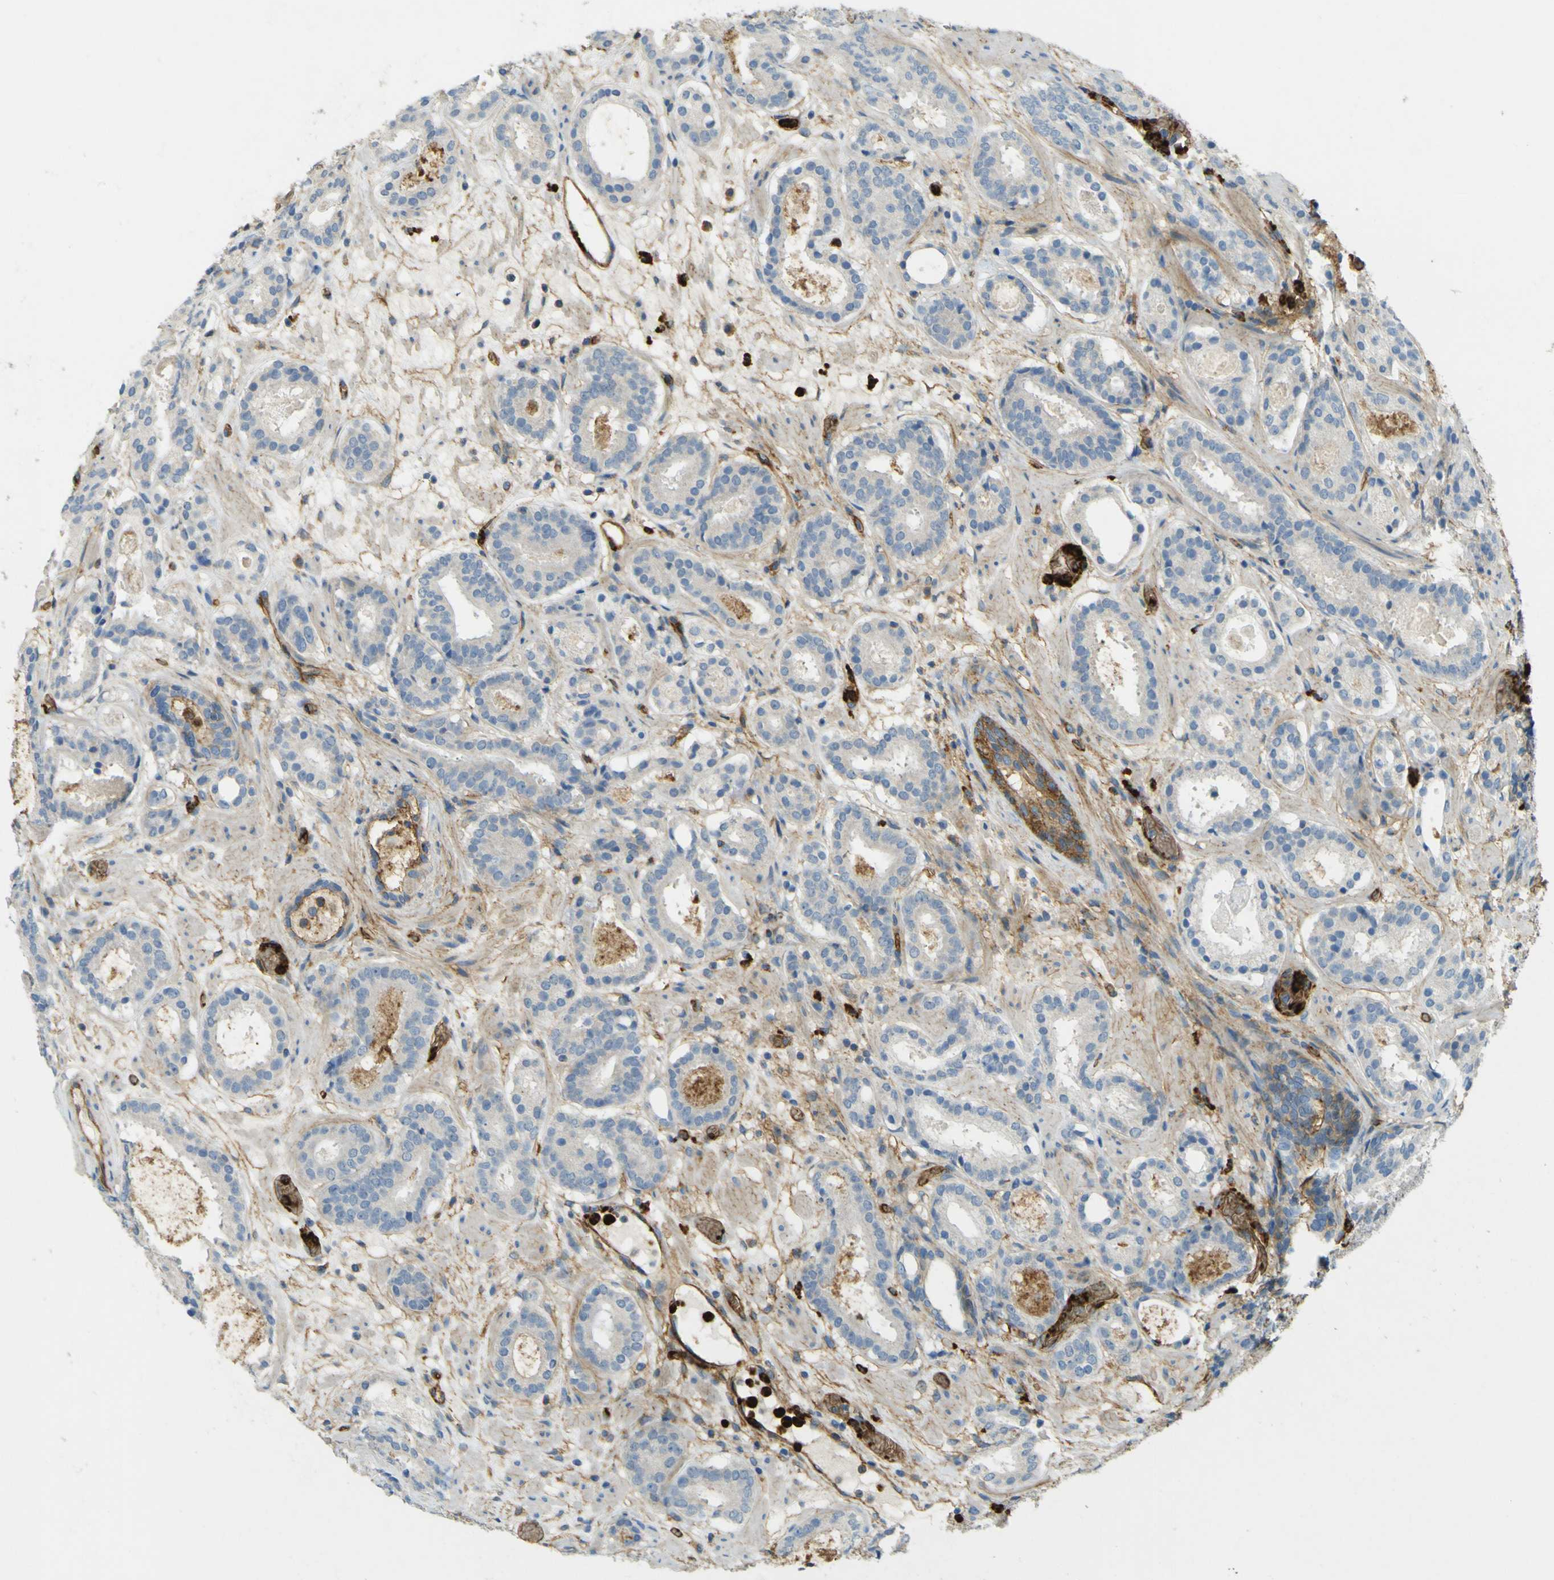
{"staining": {"intensity": "negative", "quantity": "none", "location": "none"}, "tissue": "prostate cancer", "cell_type": "Tumor cells", "image_type": "cancer", "snomed": [{"axis": "morphology", "description": "Adenocarcinoma, Low grade"}, {"axis": "topography", "description": "Prostate"}], "caption": "The image reveals no staining of tumor cells in prostate adenocarcinoma (low-grade). (Stains: DAB (3,3'-diaminobenzidine) IHC with hematoxylin counter stain, Microscopy: brightfield microscopy at high magnification).", "gene": "PLXDC1", "patient": {"sex": "male", "age": 69}}